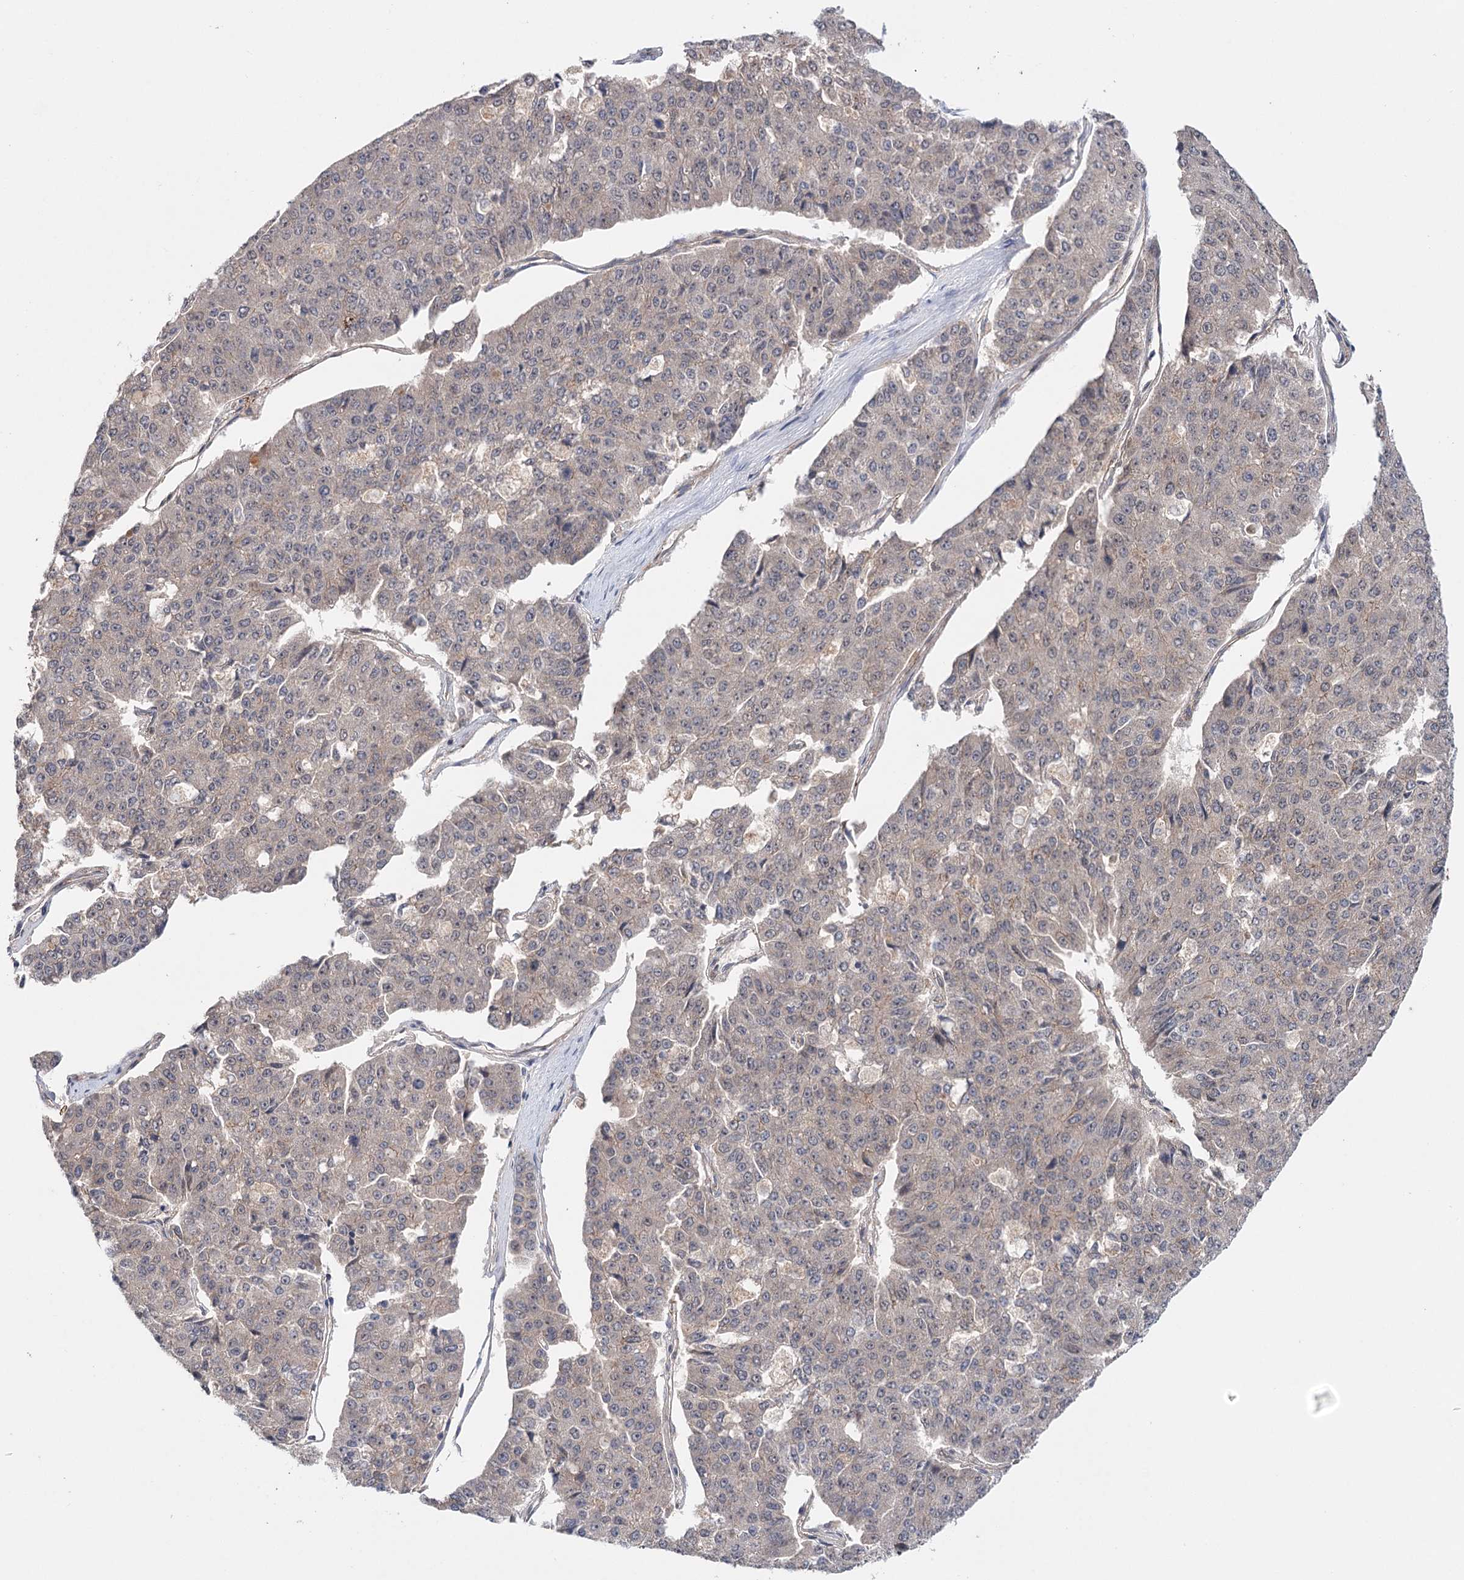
{"staining": {"intensity": "weak", "quantity": "<25%", "location": "cytoplasmic/membranous"}, "tissue": "pancreatic cancer", "cell_type": "Tumor cells", "image_type": "cancer", "snomed": [{"axis": "morphology", "description": "Adenocarcinoma, NOS"}, {"axis": "topography", "description": "Pancreas"}], "caption": "Pancreatic cancer was stained to show a protein in brown. There is no significant positivity in tumor cells.", "gene": "PKP4", "patient": {"sex": "male", "age": 50}}